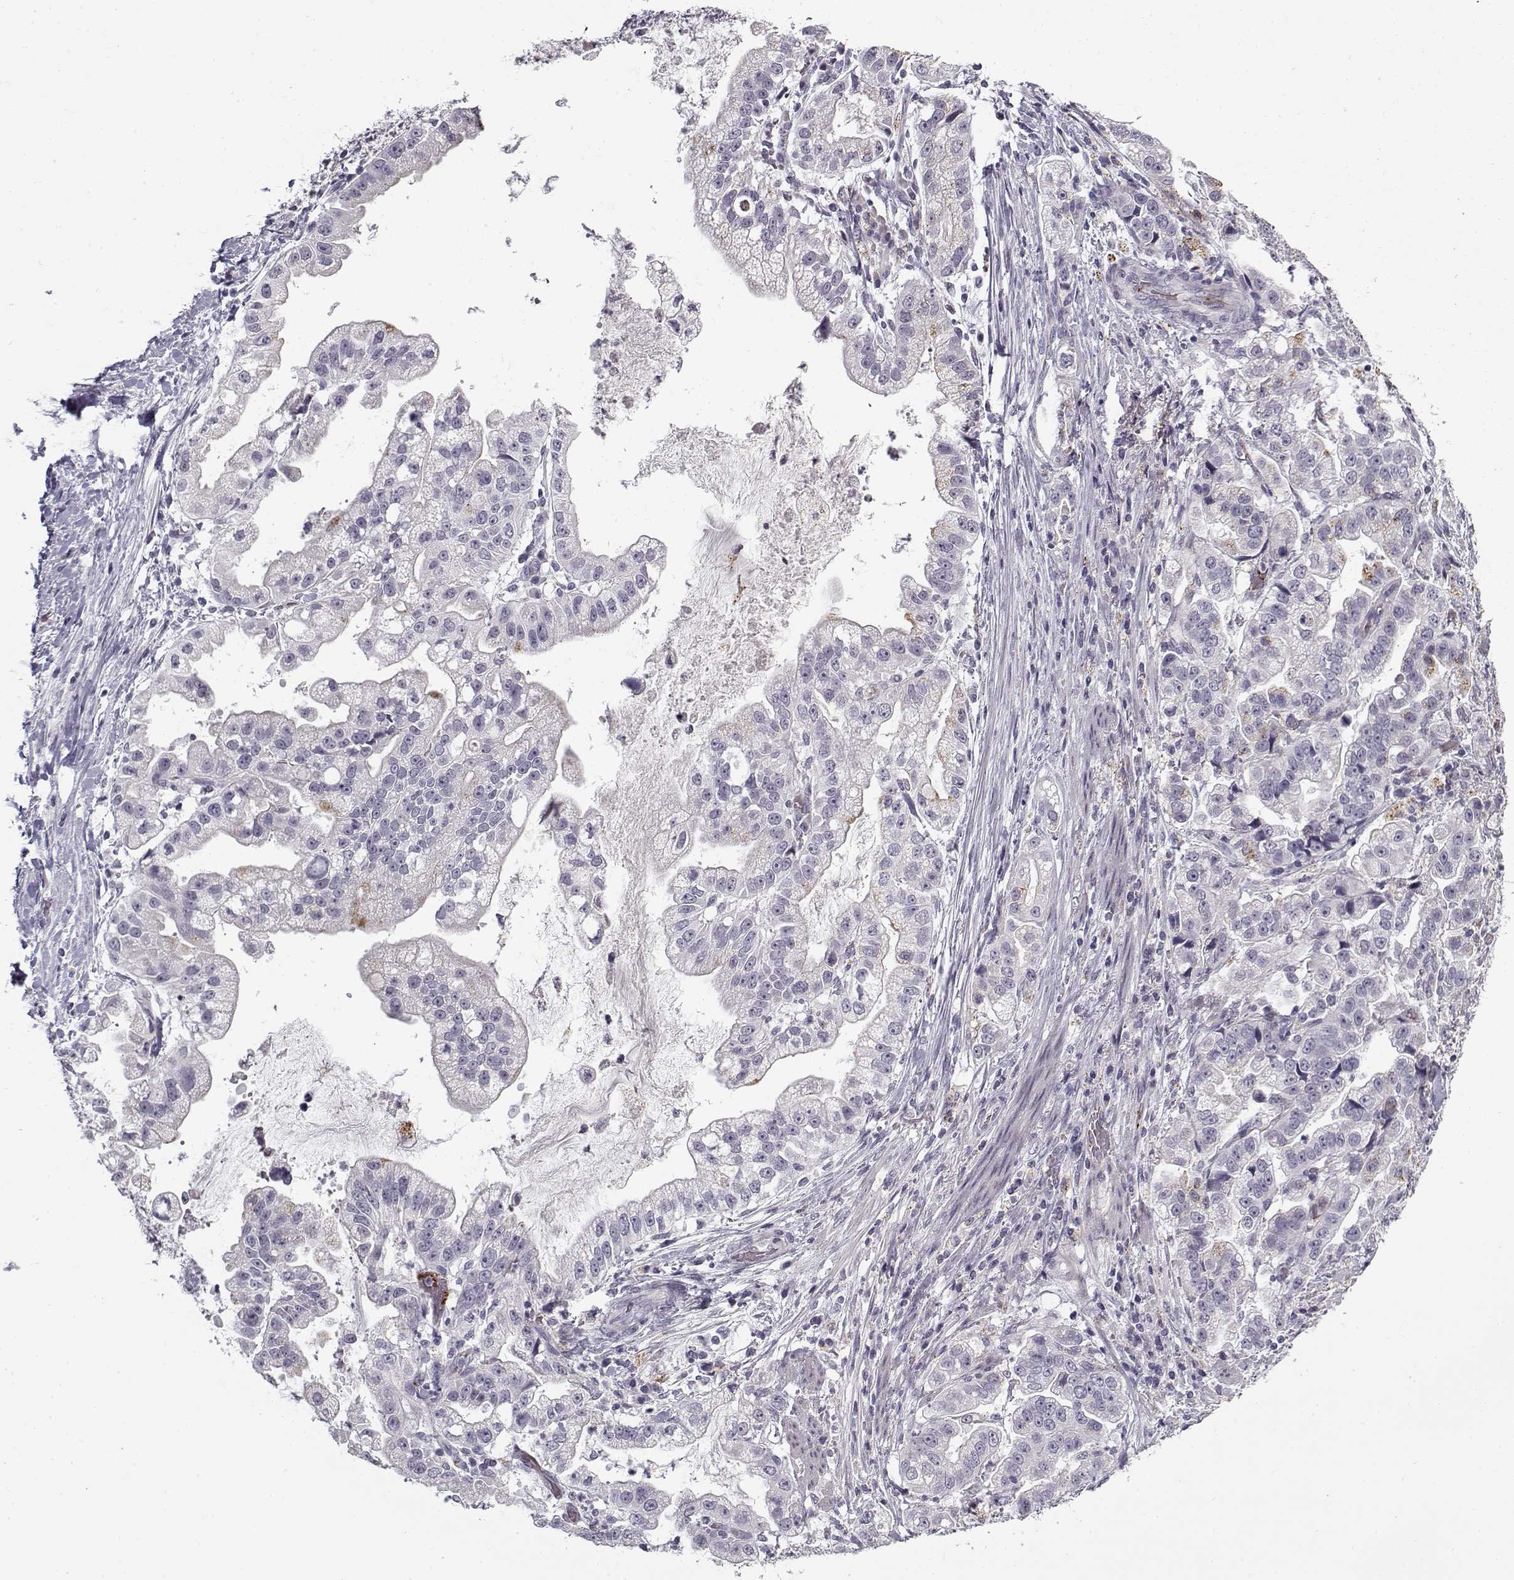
{"staining": {"intensity": "negative", "quantity": "none", "location": "none"}, "tissue": "stomach cancer", "cell_type": "Tumor cells", "image_type": "cancer", "snomed": [{"axis": "morphology", "description": "Adenocarcinoma, NOS"}, {"axis": "topography", "description": "Stomach"}], "caption": "An image of human adenocarcinoma (stomach) is negative for staining in tumor cells. (DAB (3,3'-diaminobenzidine) immunohistochemistry (IHC) with hematoxylin counter stain).", "gene": "SNCA", "patient": {"sex": "male", "age": 59}}